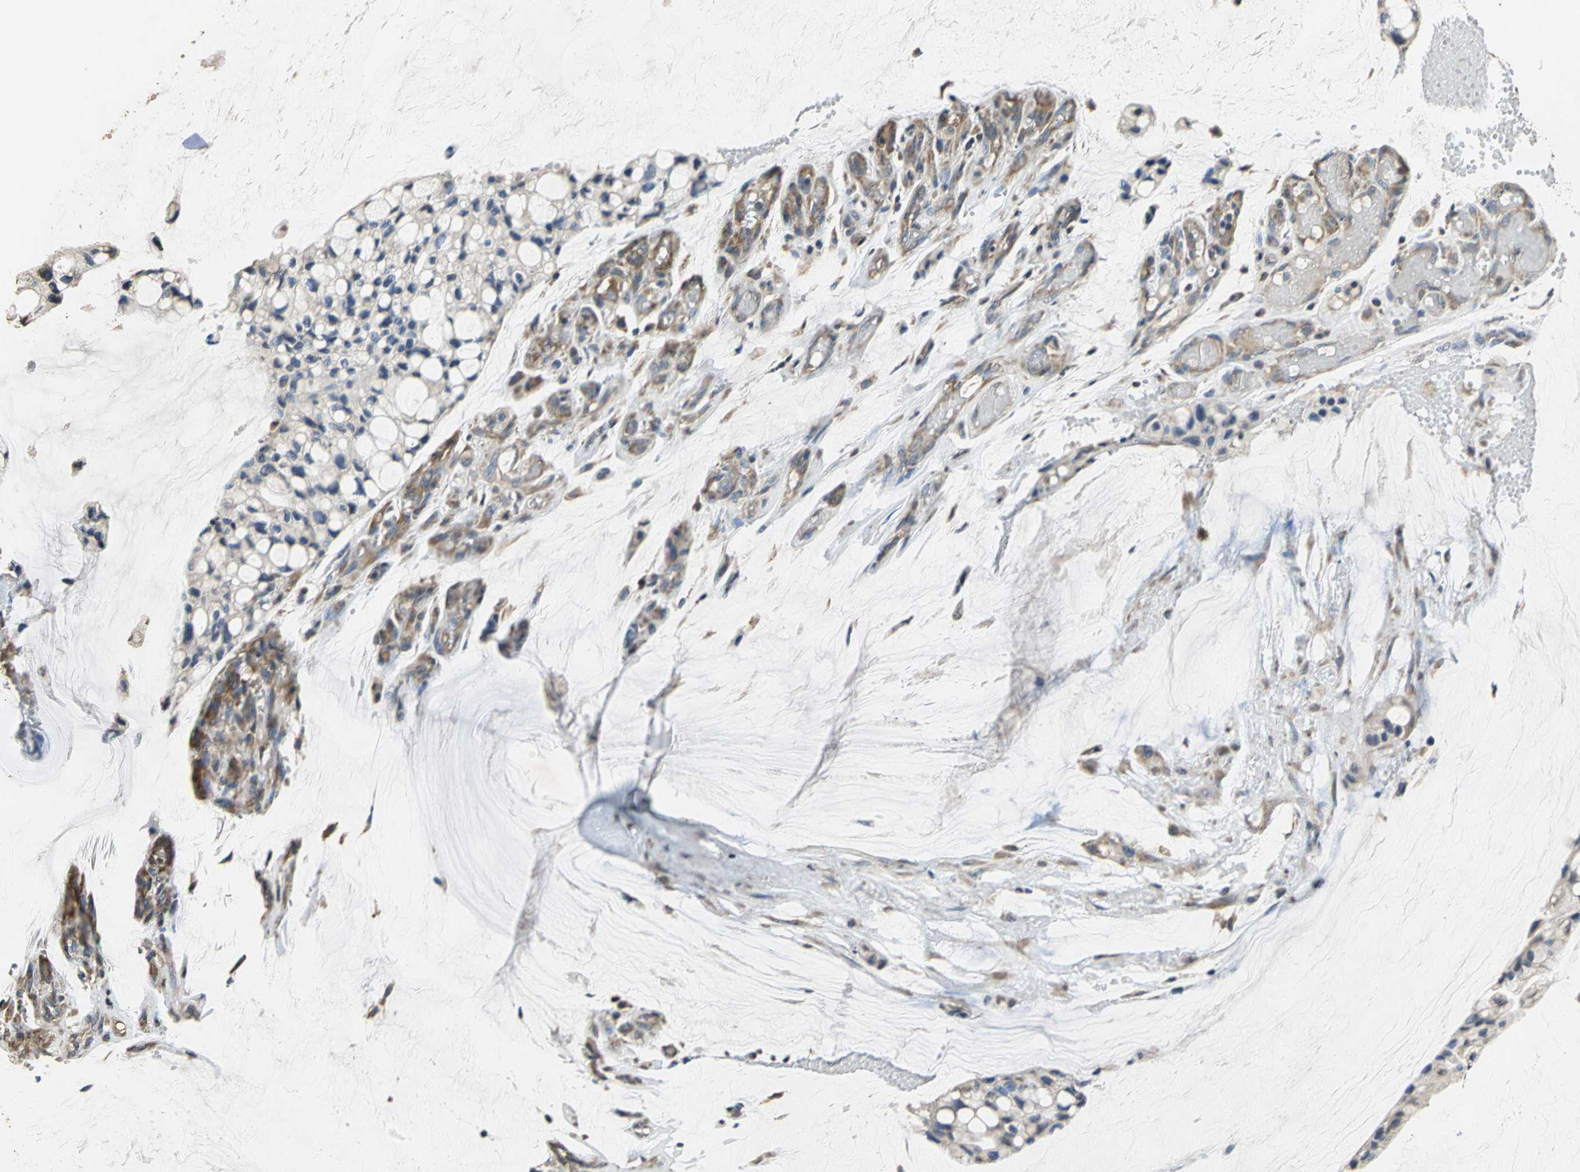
{"staining": {"intensity": "weak", "quantity": ">75%", "location": "cytoplasmic/membranous"}, "tissue": "ovarian cancer", "cell_type": "Tumor cells", "image_type": "cancer", "snomed": [{"axis": "morphology", "description": "Cystadenocarcinoma, mucinous, NOS"}, {"axis": "topography", "description": "Ovary"}], "caption": "Immunohistochemistry photomicrograph of human ovarian cancer (mucinous cystadenocarcinoma) stained for a protein (brown), which demonstrates low levels of weak cytoplasmic/membranous staining in about >75% of tumor cells.", "gene": "ACSL4", "patient": {"sex": "female", "age": 39}}